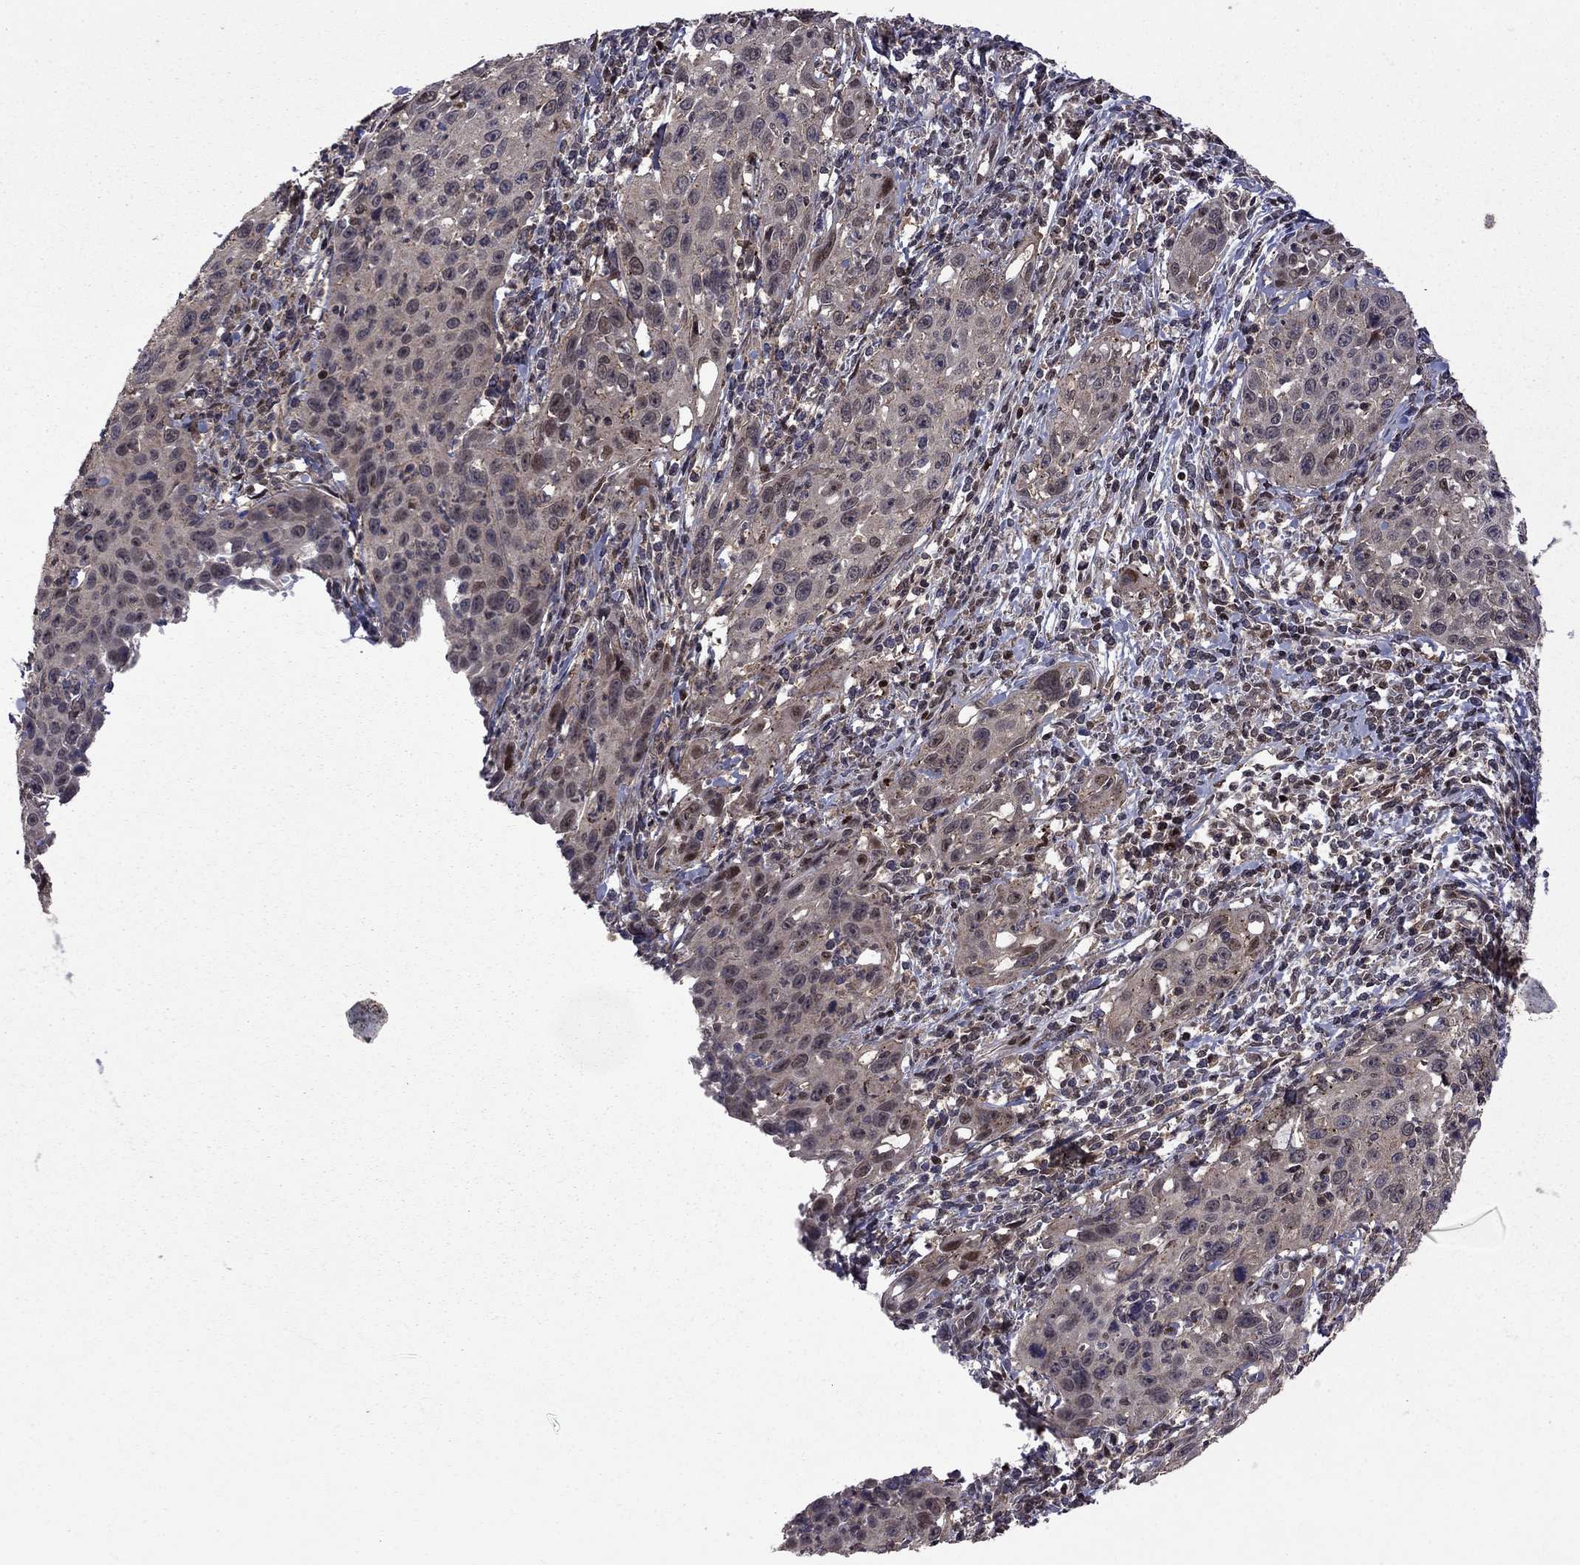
{"staining": {"intensity": "weak", "quantity": "<25%", "location": "cytoplasmic/membranous"}, "tissue": "cervical cancer", "cell_type": "Tumor cells", "image_type": "cancer", "snomed": [{"axis": "morphology", "description": "Squamous cell carcinoma, NOS"}, {"axis": "topography", "description": "Cervix"}], "caption": "DAB (3,3'-diaminobenzidine) immunohistochemical staining of human squamous cell carcinoma (cervical) displays no significant staining in tumor cells.", "gene": "IPP", "patient": {"sex": "female", "age": 26}}